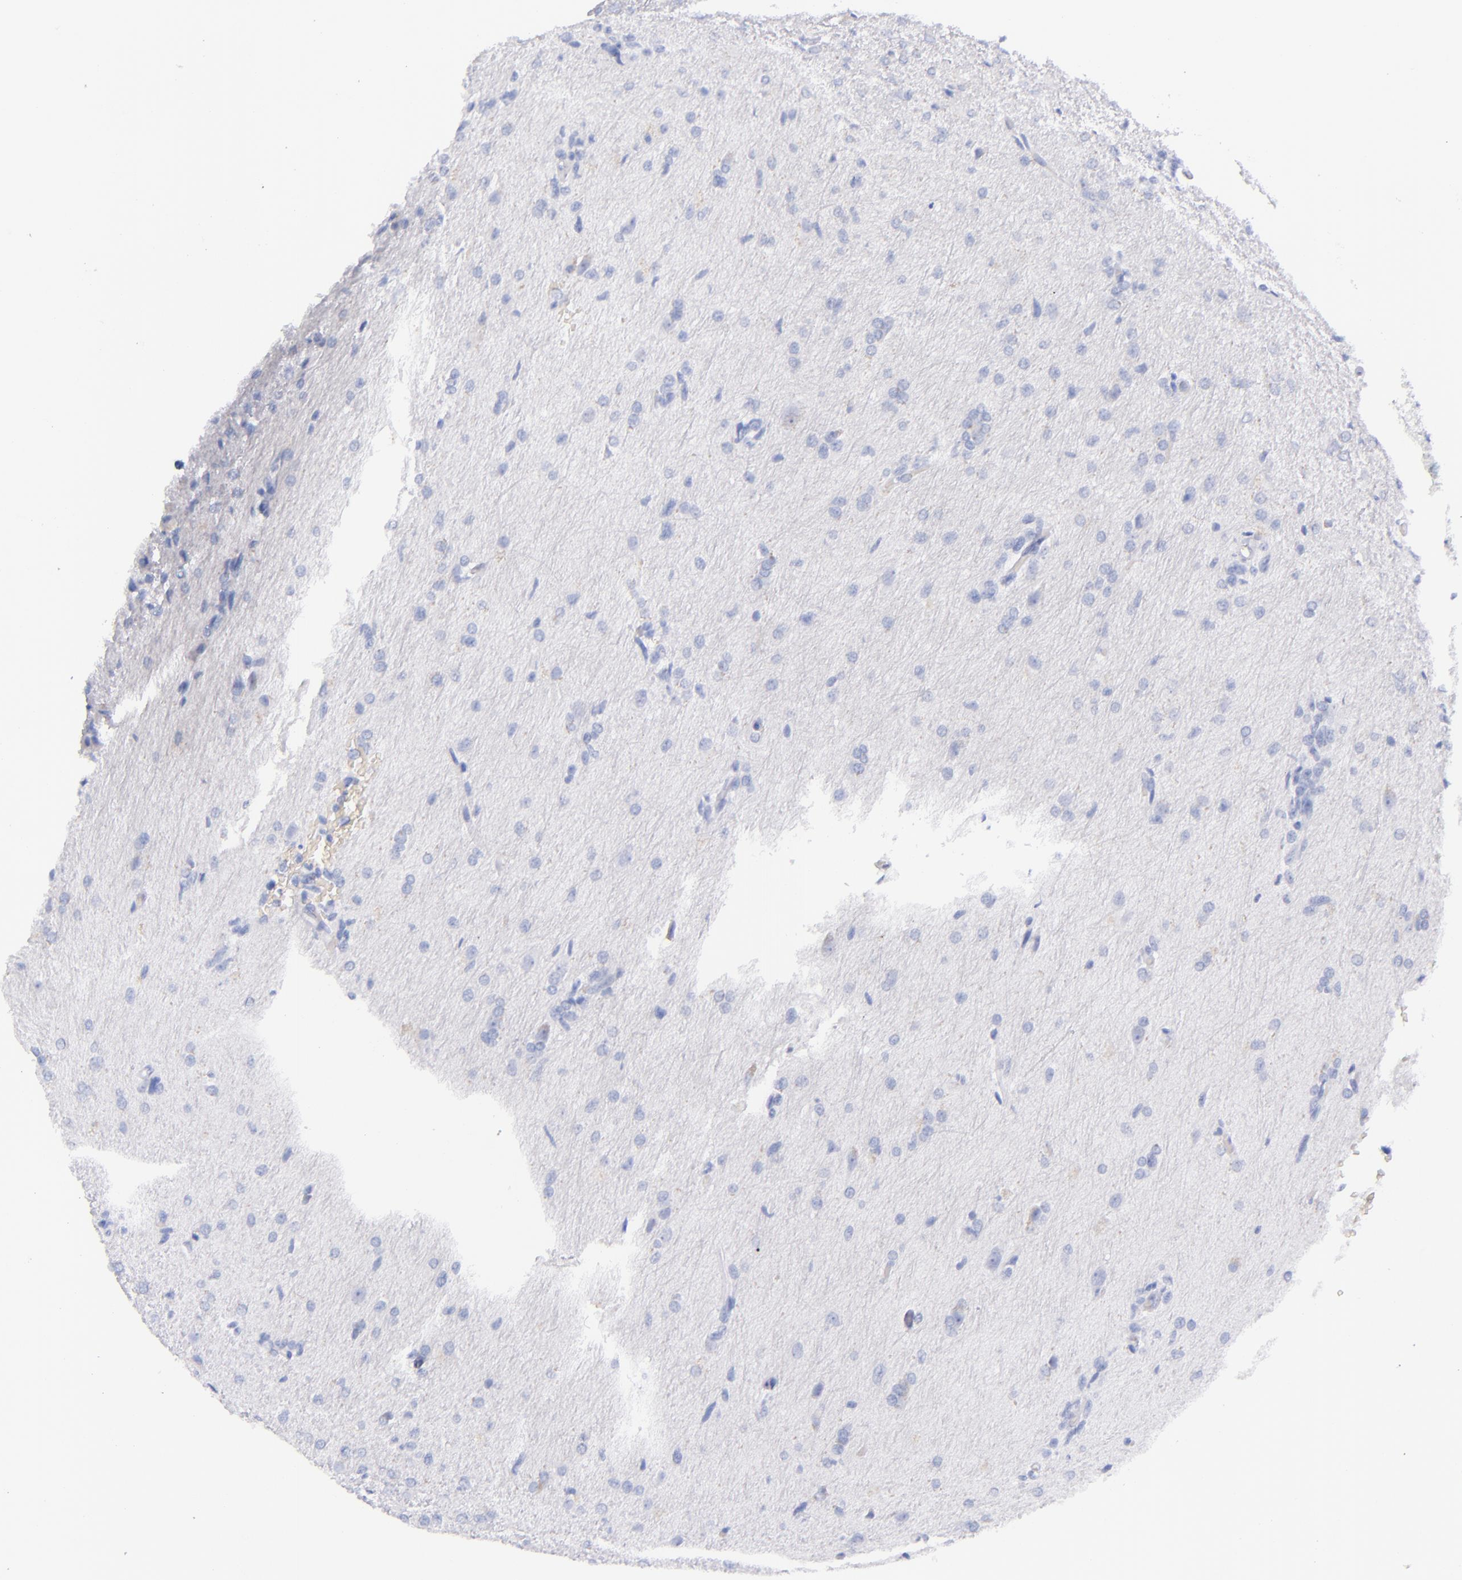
{"staining": {"intensity": "negative", "quantity": "none", "location": "none"}, "tissue": "glioma", "cell_type": "Tumor cells", "image_type": "cancer", "snomed": [{"axis": "morphology", "description": "Glioma, malignant, High grade"}, {"axis": "topography", "description": "Brain"}], "caption": "Tumor cells are negative for brown protein staining in glioma. (Brightfield microscopy of DAB immunohistochemistry at high magnification).", "gene": "LAG3", "patient": {"sex": "male", "age": 68}}